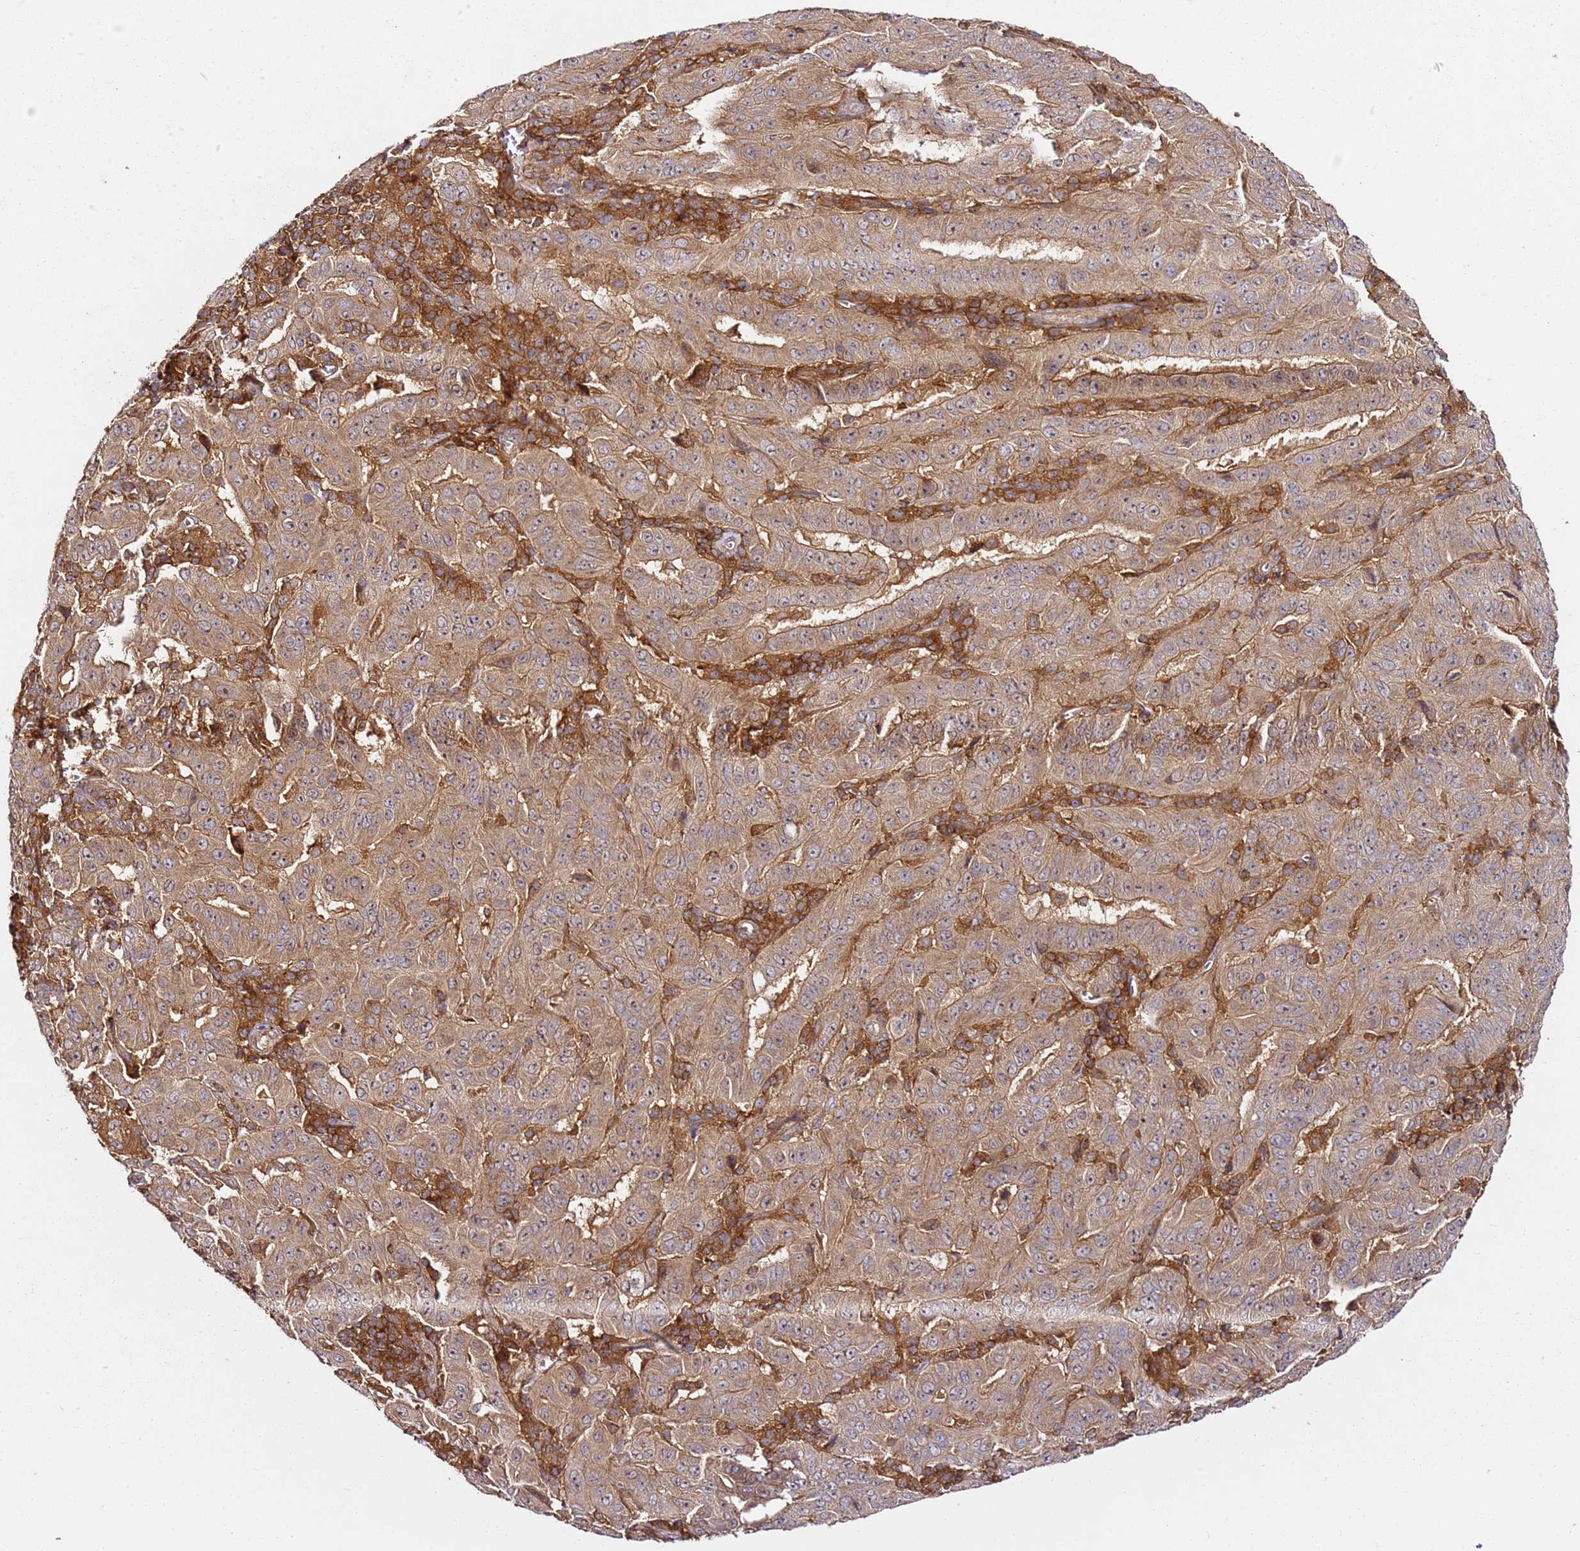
{"staining": {"intensity": "moderate", "quantity": "25%-75%", "location": "cytoplasmic/membranous"}, "tissue": "pancreatic cancer", "cell_type": "Tumor cells", "image_type": "cancer", "snomed": [{"axis": "morphology", "description": "Adenocarcinoma, NOS"}, {"axis": "topography", "description": "Pancreas"}], "caption": "Immunohistochemistry staining of adenocarcinoma (pancreatic), which reveals medium levels of moderate cytoplasmic/membranous positivity in approximately 25%-75% of tumor cells indicating moderate cytoplasmic/membranous protein expression. The staining was performed using DAB (brown) for protein detection and nuclei were counterstained in hematoxylin (blue).", "gene": "PRMT7", "patient": {"sex": "male", "age": 63}}